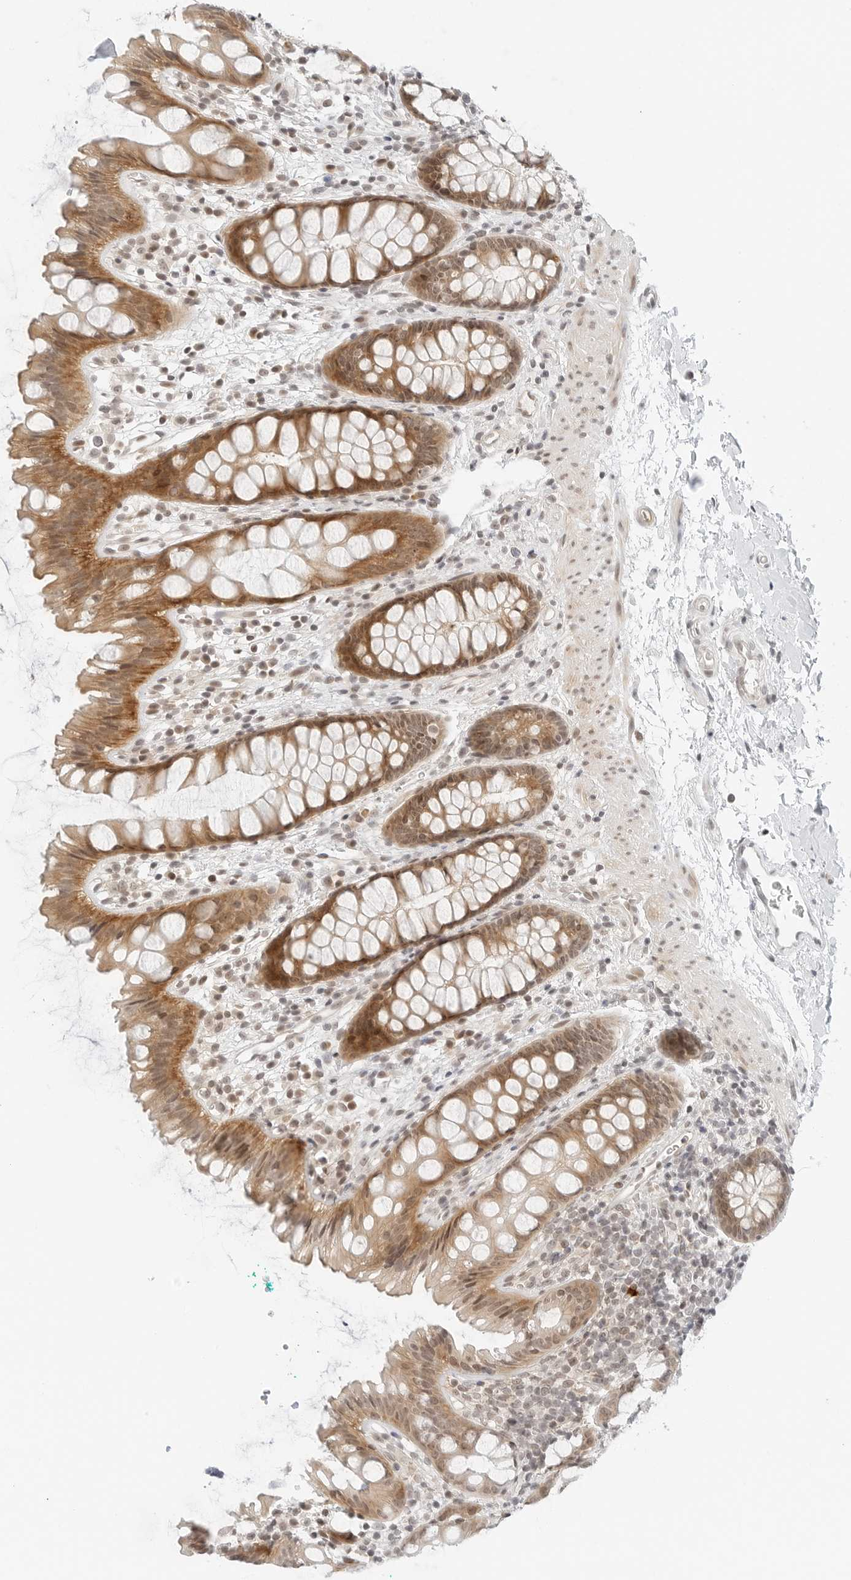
{"staining": {"intensity": "moderate", "quantity": ">75%", "location": "cytoplasmic/membranous"}, "tissue": "rectum", "cell_type": "Glandular cells", "image_type": "normal", "snomed": [{"axis": "morphology", "description": "Normal tissue, NOS"}, {"axis": "topography", "description": "Rectum"}], "caption": "High-magnification brightfield microscopy of unremarkable rectum stained with DAB (3,3'-diaminobenzidine) (brown) and counterstained with hematoxylin (blue). glandular cells exhibit moderate cytoplasmic/membranous expression is seen in about>75% of cells.", "gene": "NEO1", "patient": {"sex": "female", "age": 65}}